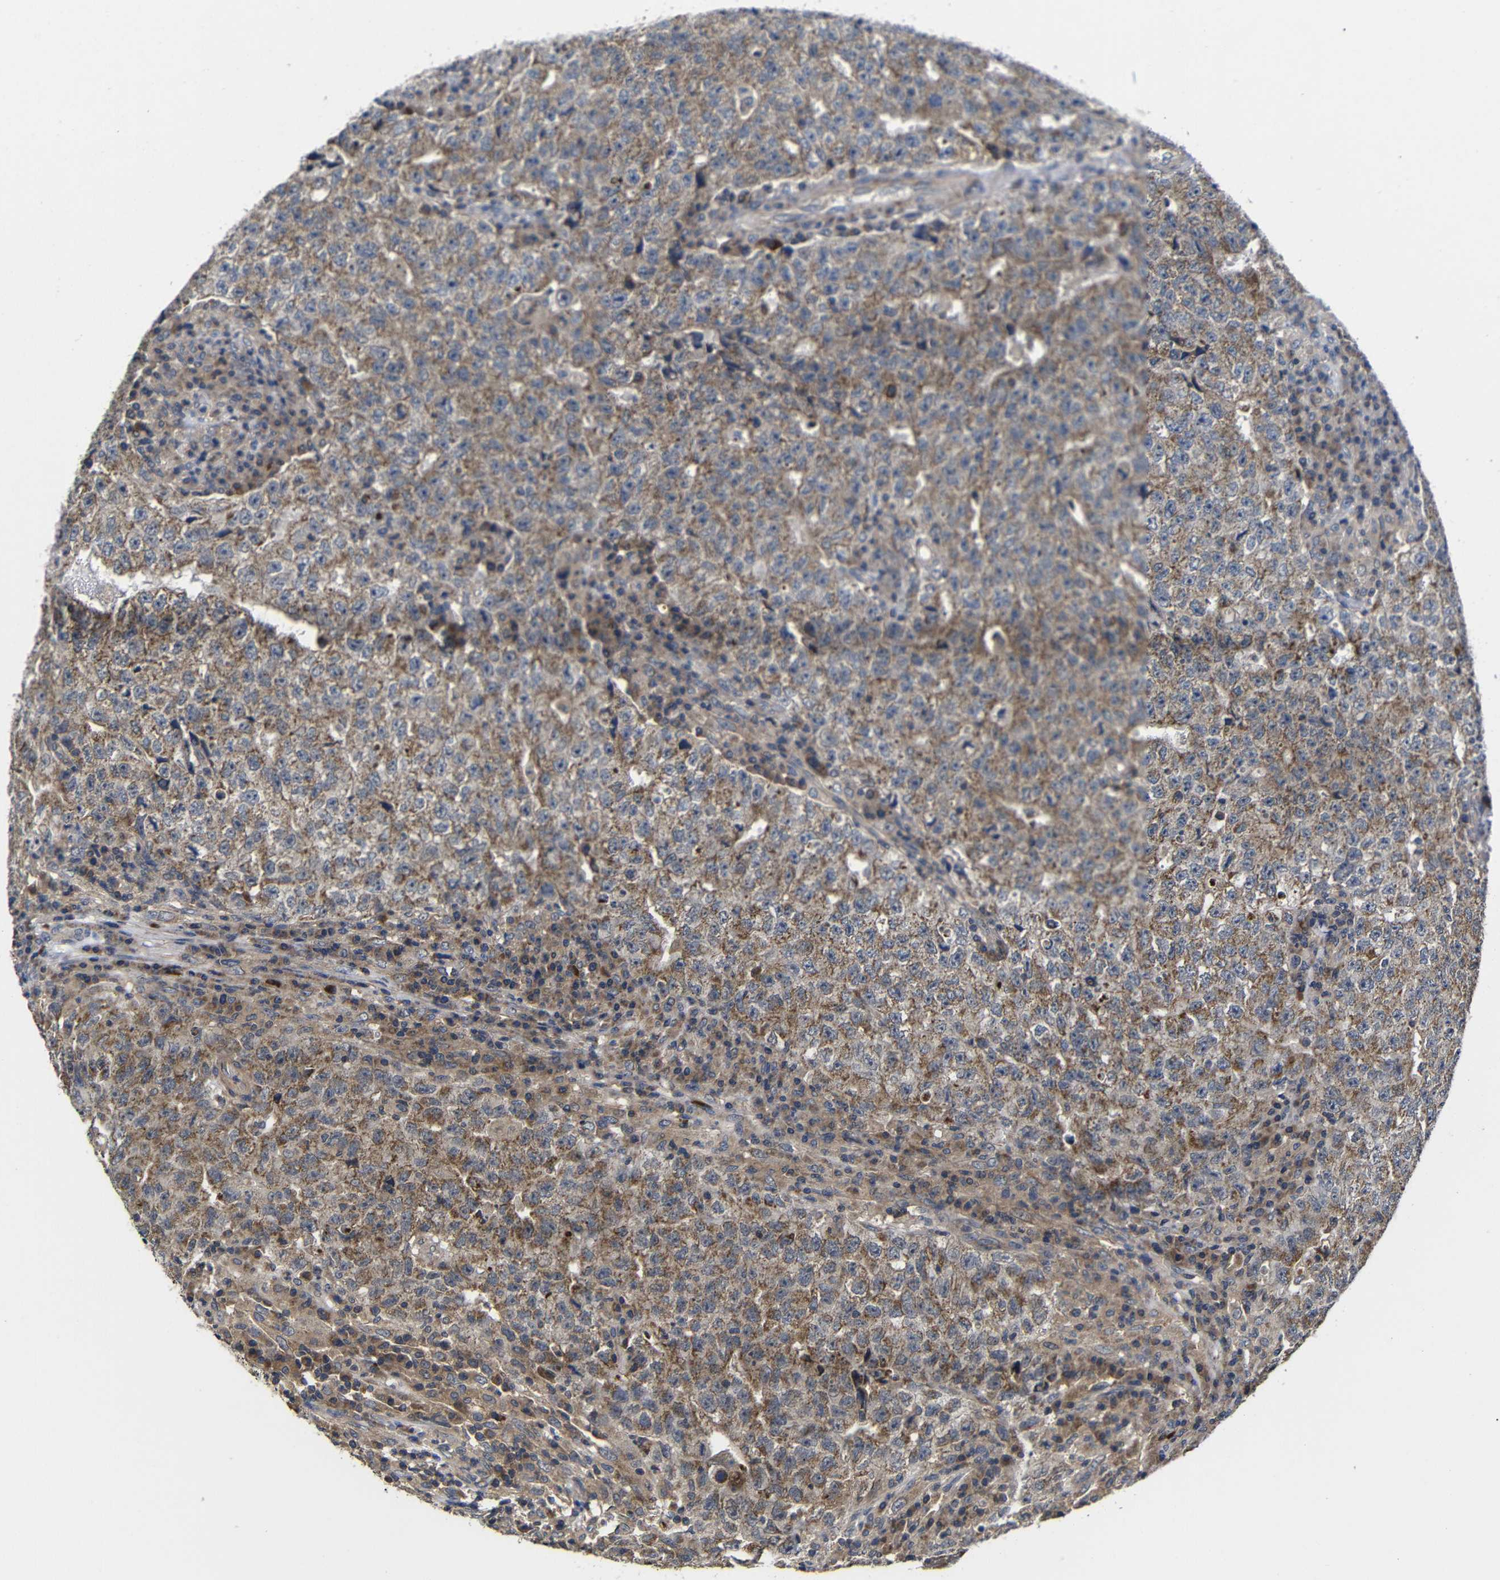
{"staining": {"intensity": "moderate", "quantity": ">75%", "location": "cytoplasmic/membranous"}, "tissue": "testis cancer", "cell_type": "Tumor cells", "image_type": "cancer", "snomed": [{"axis": "morphology", "description": "Necrosis, NOS"}, {"axis": "morphology", "description": "Carcinoma, Embryonal, NOS"}, {"axis": "topography", "description": "Testis"}], "caption": "Embryonal carcinoma (testis) tissue shows moderate cytoplasmic/membranous staining in about >75% of tumor cells, visualized by immunohistochemistry. Ihc stains the protein in brown and the nuclei are stained blue.", "gene": "LPAR5", "patient": {"sex": "male", "age": 19}}